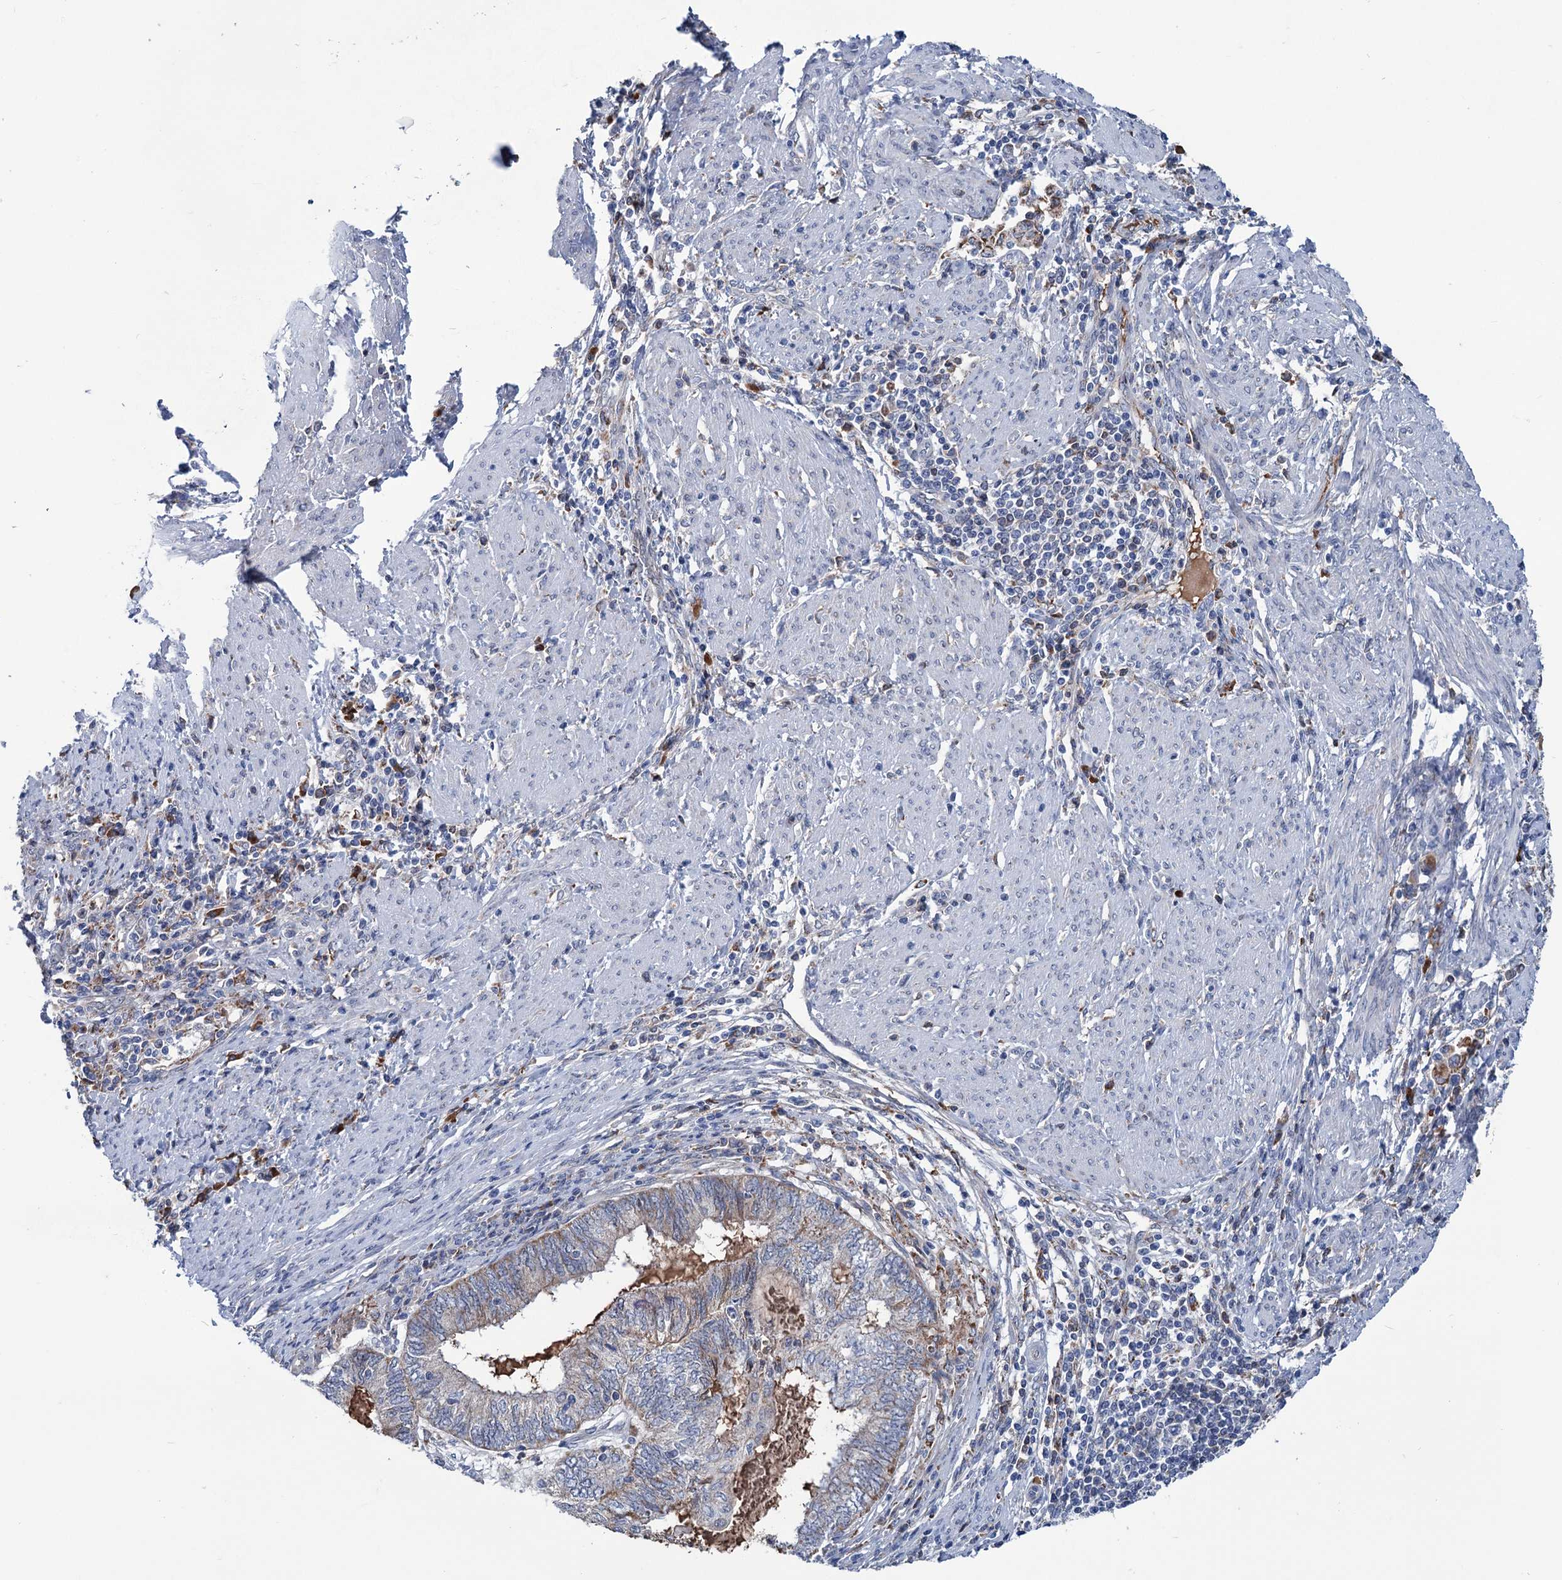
{"staining": {"intensity": "weak", "quantity": "25%-75%", "location": "cytoplasmic/membranous"}, "tissue": "endometrial cancer", "cell_type": "Tumor cells", "image_type": "cancer", "snomed": [{"axis": "morphology", "description": "Adenocarcinoma, NOS"}, {"axis": "topography", "description": "Uterus"}, {"axis": "topography", "description": "Endometrium"}], "caption": "Human endometrial cancer stained with a brown dye displays weak cytoplasmic/membranous positive staining in approximately 25%-75% of tumor cells.", "gene": "LPIN1", "patient": {"sex": "female", "age": 70}}